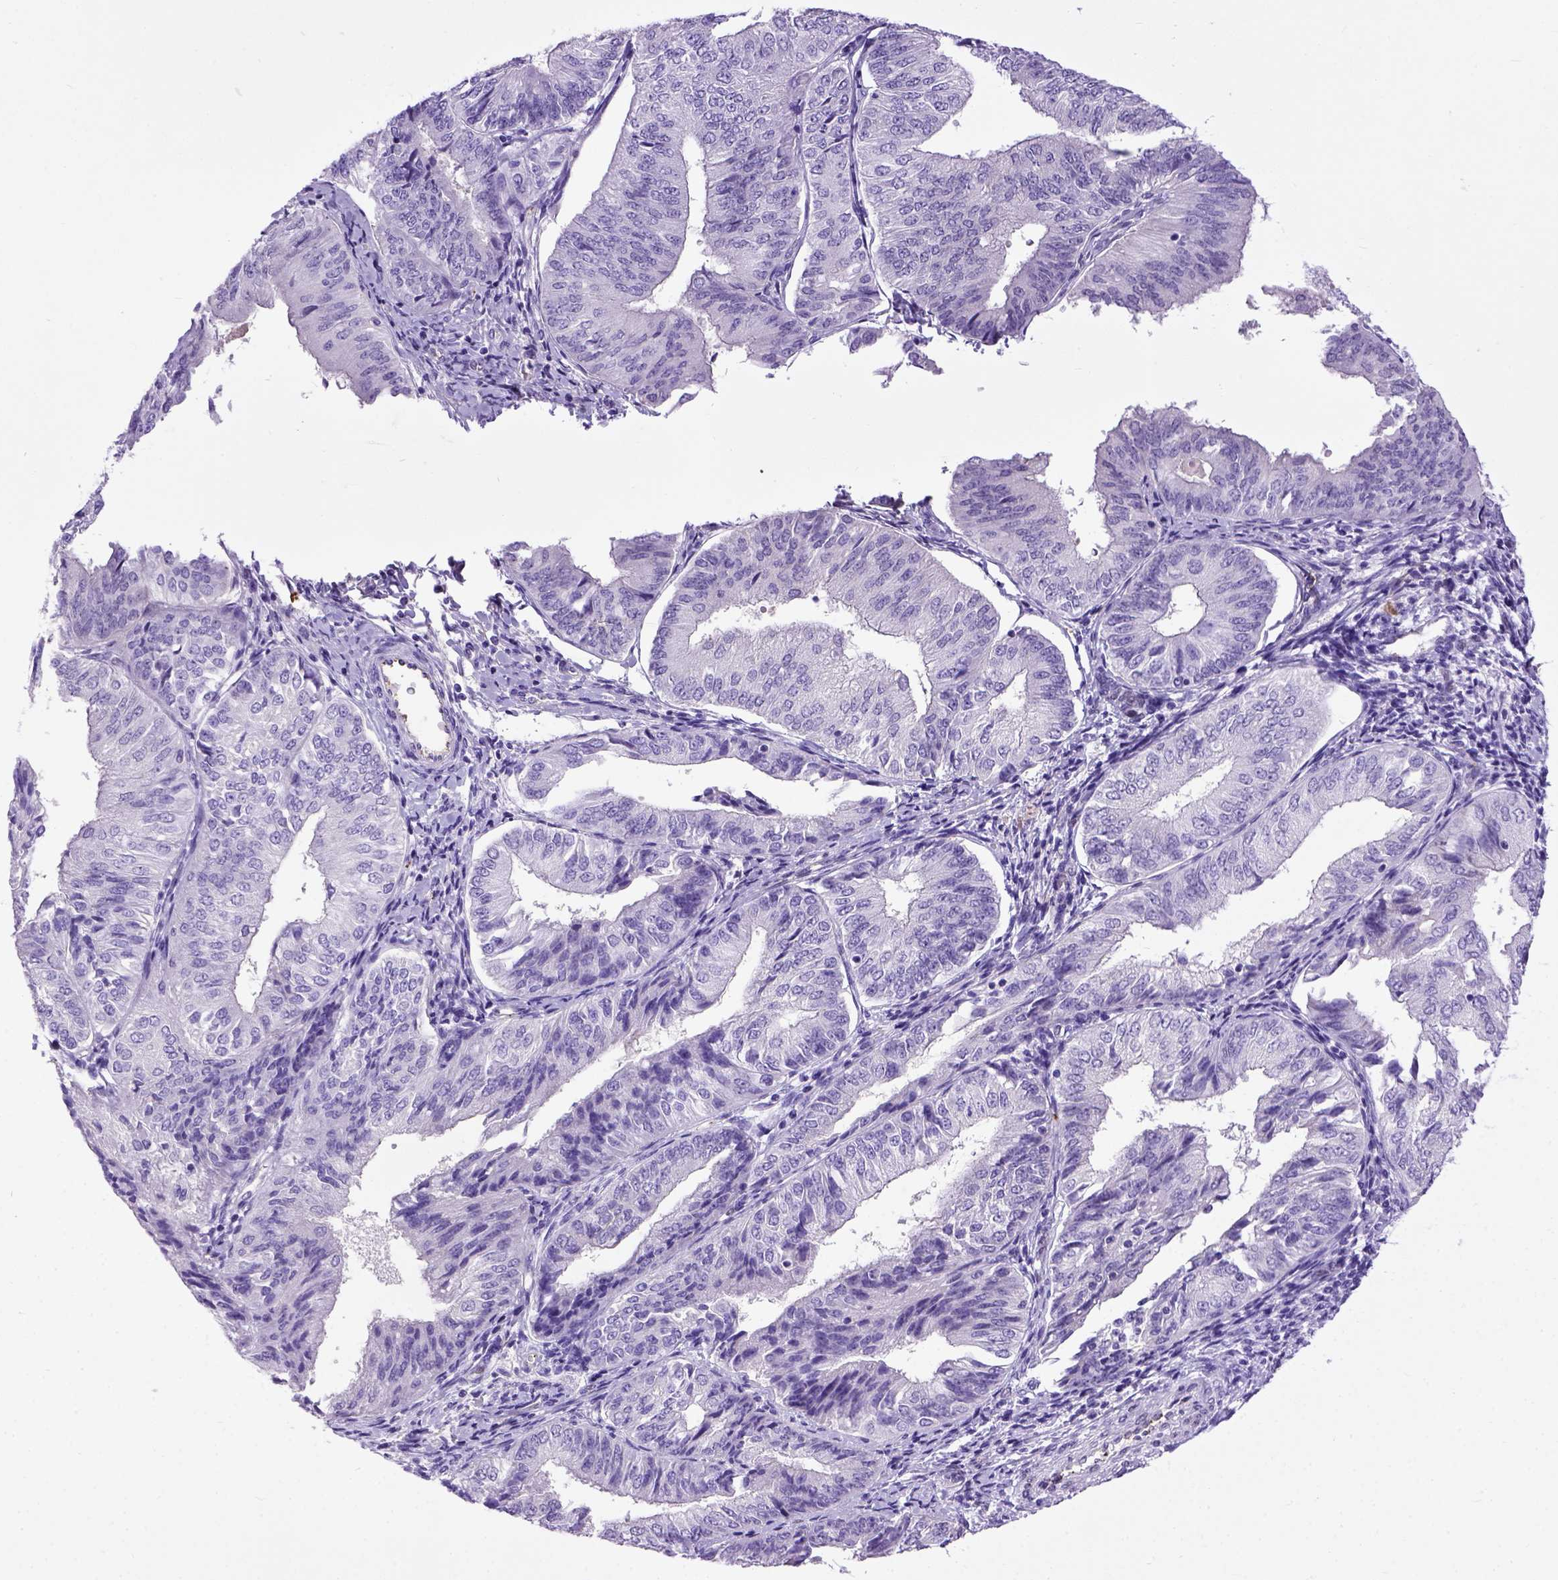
{"staining": {"intensity": "negative", "quantity": "none", "location": "none"}, "tissue": "endometrial cancer", "cell_type": "Tumor cells", "image_type": "cancer", "snomed": [{"axis": "morphology", "description": "Adenocarcinoma, NOS"}, {"axis": "topography", "description": "Endometrium"}], "caption": "The histopathology image exhibits no staining of tumor cells in endometrial adenocarcinoma.", "gene": "ADAMTS8", "patient": {"sex": "female", "age": 58}}